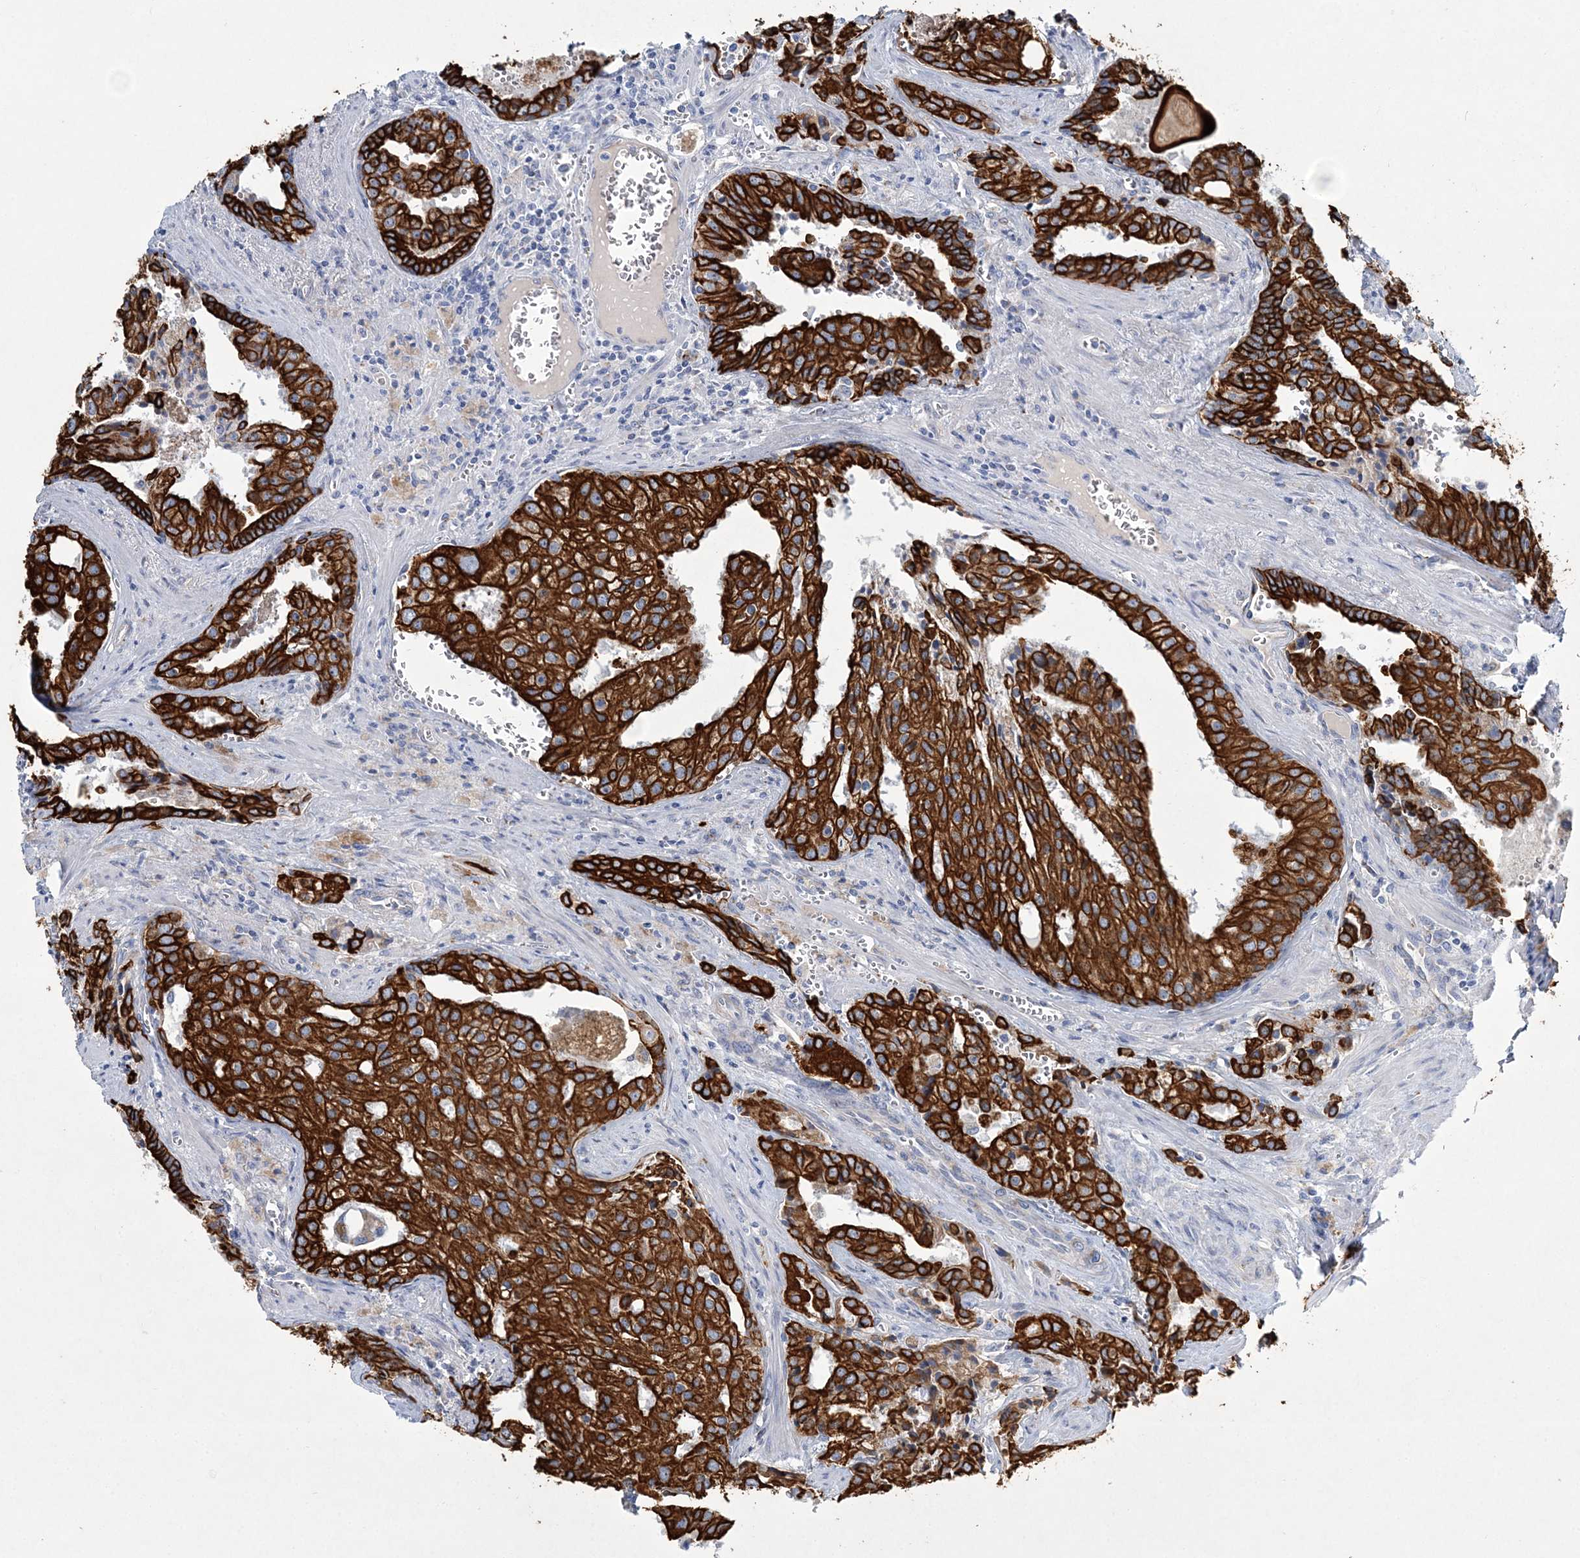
{"staining": {"intensity": "strong", "quantity": ">75%", "location": "cytoplasmic/membranous"}, "tissue": "prostate cancer", "cell_type": "Tumor cells", "image_type": "cancer", "snomed": [{"axis": "morphology", "description": "Adenocarcinoma, High grade"}, {"axis": "topography", "description": "Prostate"}], "caption": "An immunohistochemistry (IHC) histopathology image of neoplastic tissue is shown. Protein staining in brown shows strong cytoplasmic/membranous positivity in high-grade adenocarcinoma (prostate) within tumor cells.", "gene": "ADGRL1", "patient": {"sex": "male", "age": 68}}